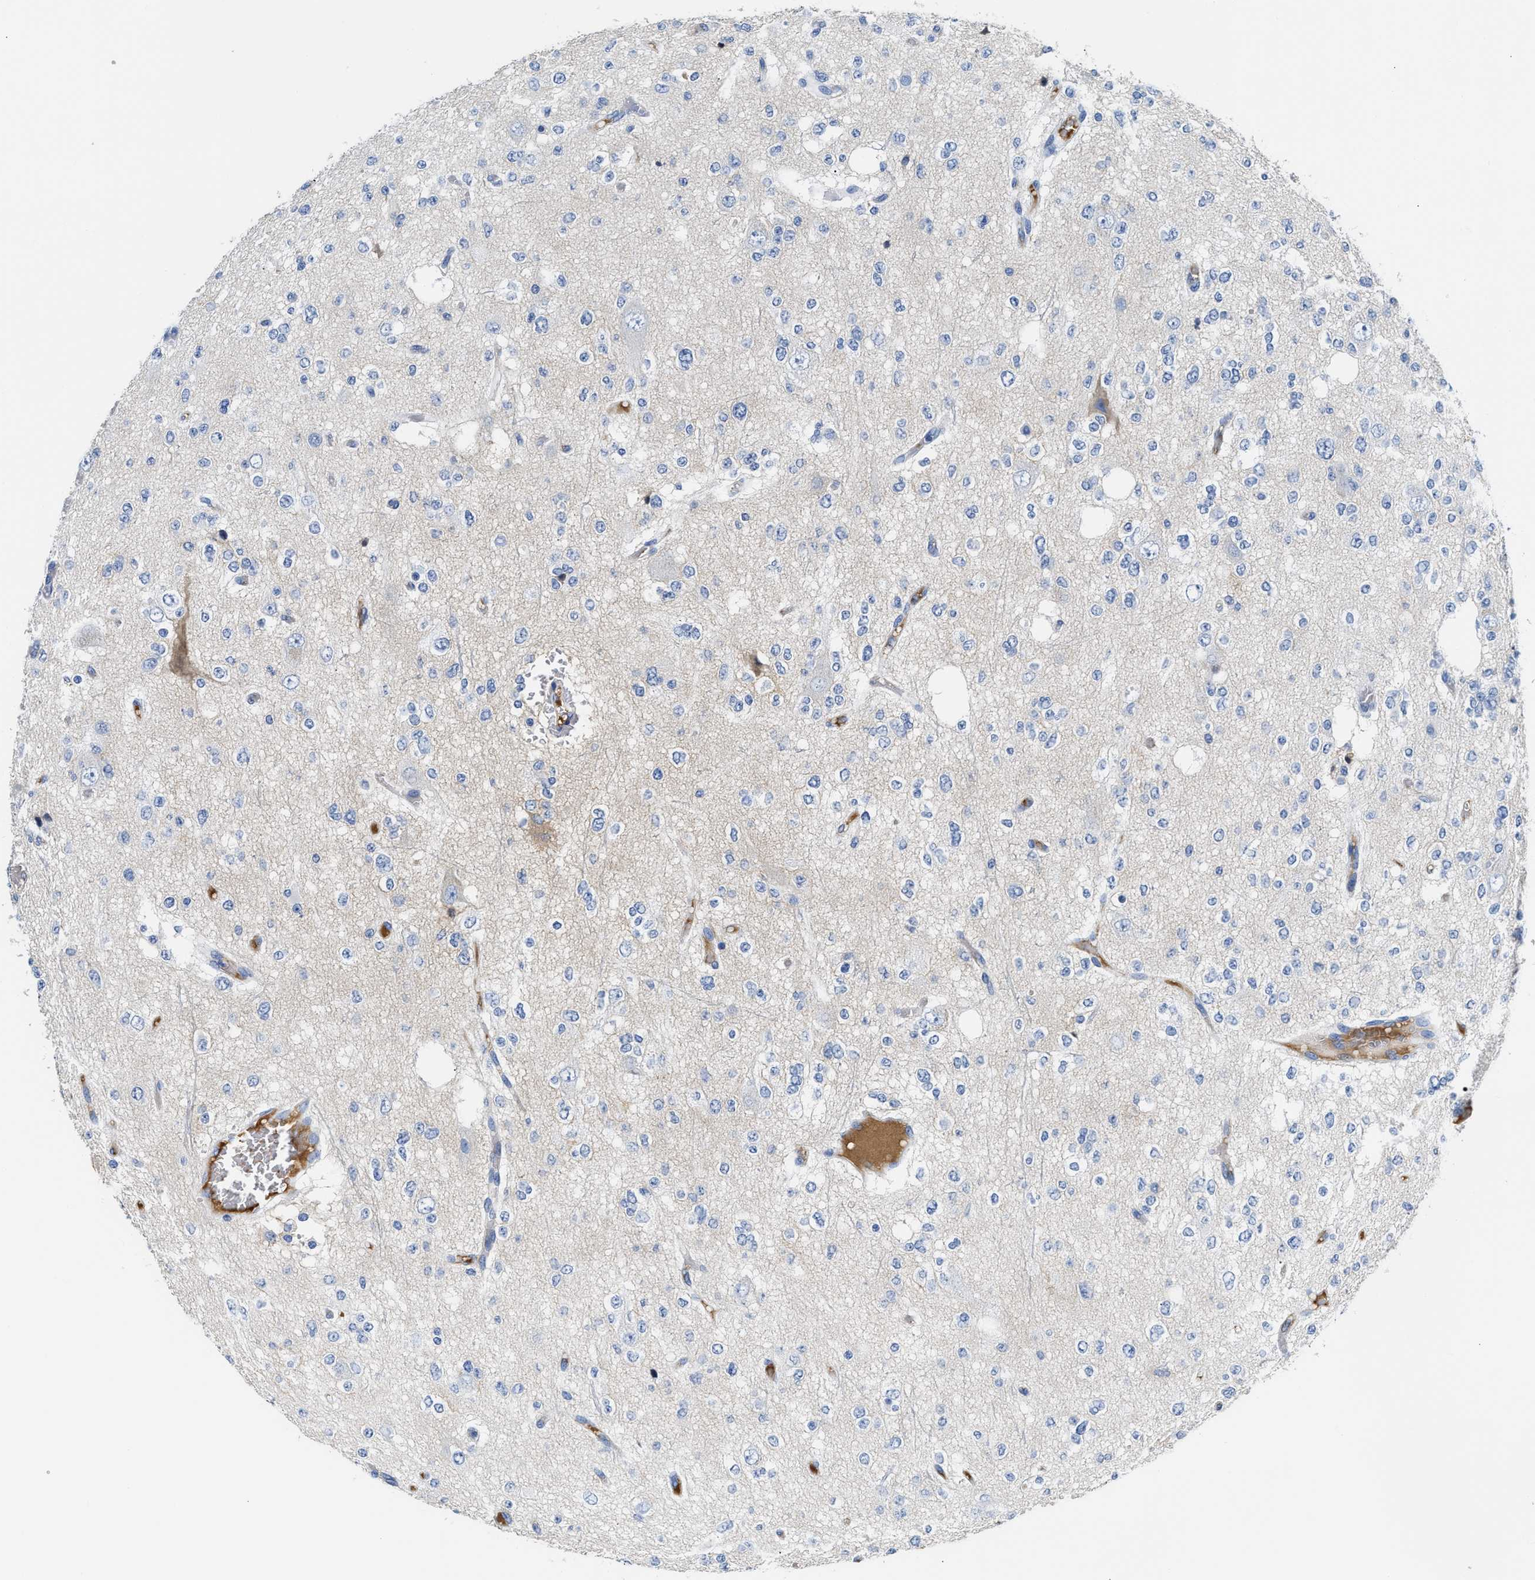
{"staining": {"intensity": "negative", "quantity": "none", "location": "none"}, "tissue": "glioma", "cell_type": "Tumor cells", "image_type": "cancer", "snomed": [{"axis": "morphology", "description": "Glioma, malignant, Low grade"}, {"axis": "topography", "description": "Brain"}], "caption": "A photomicrograph of malignant glioma (low-grade) stained for a protein displays no brown staining in tumor cells.", "gene": "GC", "patient": {"sex": "male", "age": 38}}